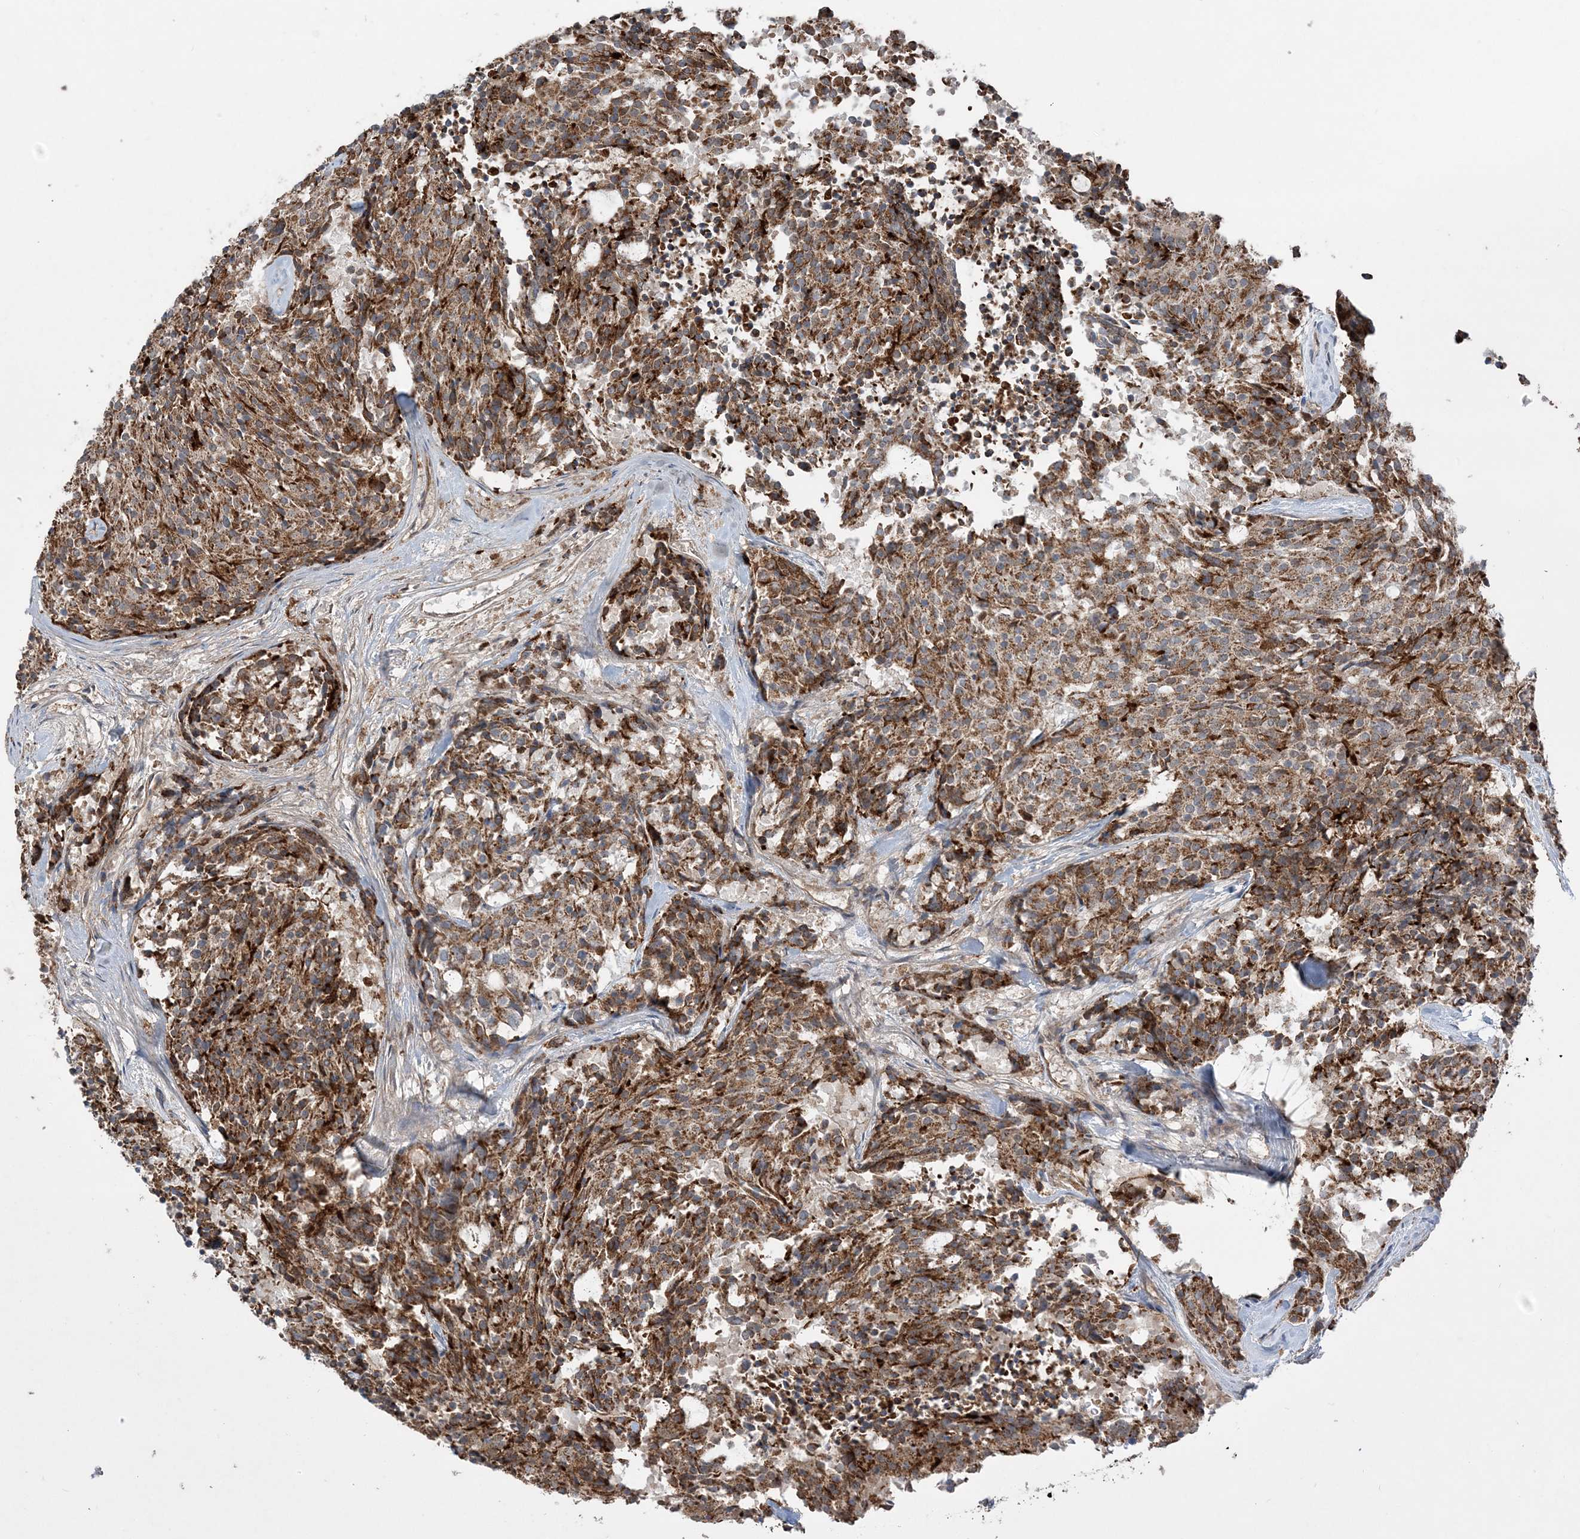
{"staining": {"intensity": "strong", "quantity": ">75%", "location": "cytoplasmic/membranous"}, "tissue": "carcinoid", "cell_type": "Tumor cells", "image_type": "cancer", "snomed": [{"axis": "morphology", "description": "Carcinoid, malignant, NOS"}, {"axis": "topography", "description": "Pancreas"}], "caption": "Malignant carcinoid was stained to show a protein in brown. There is high levels of strong cytoplasmic/membranous positivity in approximately >75% of tumor cells.", "gene": "SCLT1", "patient": {"sex": "female", "age": 54}}